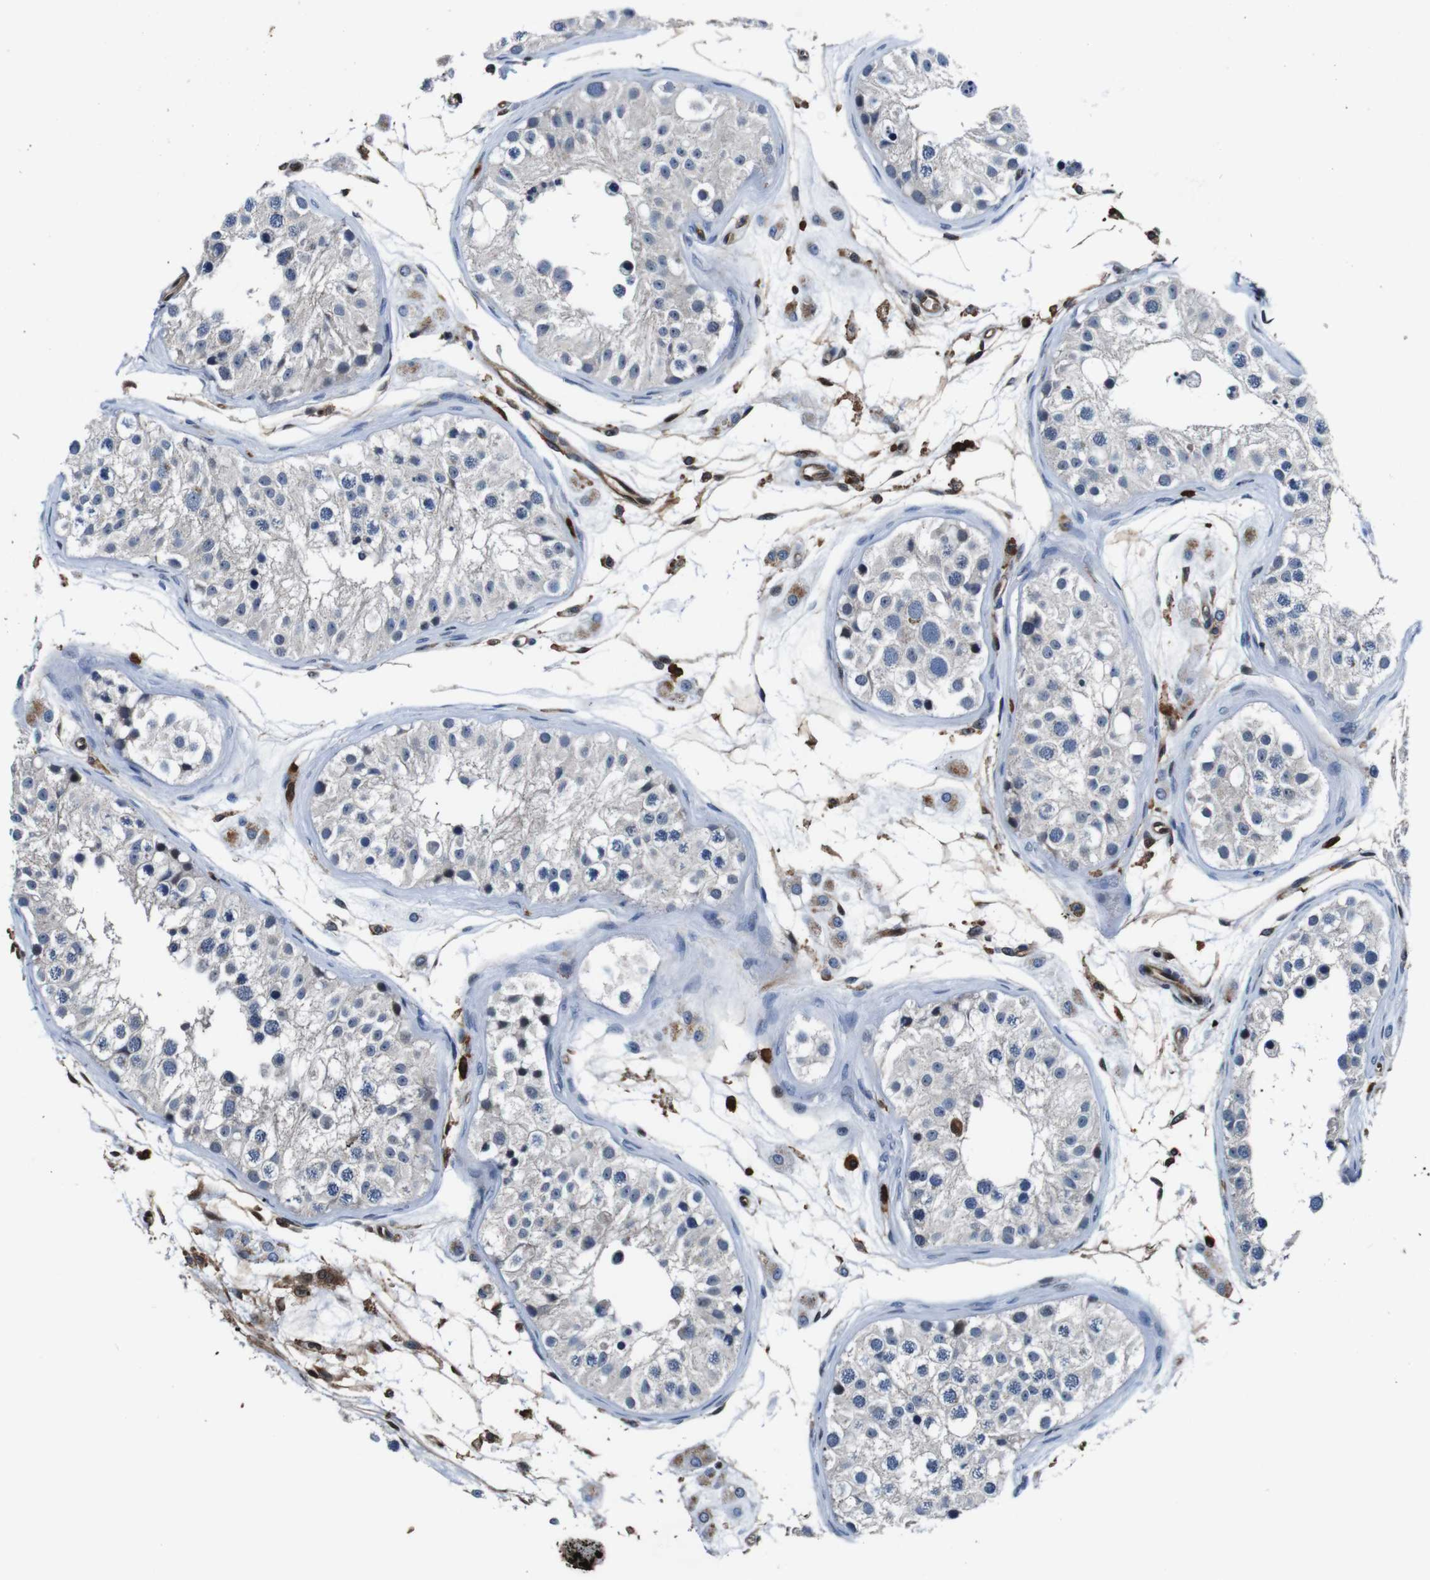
{"staining": {"intensity": "negative", "quantity": "none", "location": "none"}, "tissue": "testis", "cell_type": "Cells in seminiferous ducts", "image_type": "normal", "snomed": [{"axis": "morphology", "description": "Normal tissue, NOS"}, {"axis": "morphology", "description": "Adenocarcinoma, metastatic, NOS"}, {"axis": "topography", "description": "Testis"}], "caption": "A high-resolution micrograph shows IHC staining of benign testis, which displays no significant expression in cells in seminiferous ducts.", "gene": "ANXA1", "patient": {"sex": "male", "age": 26}}